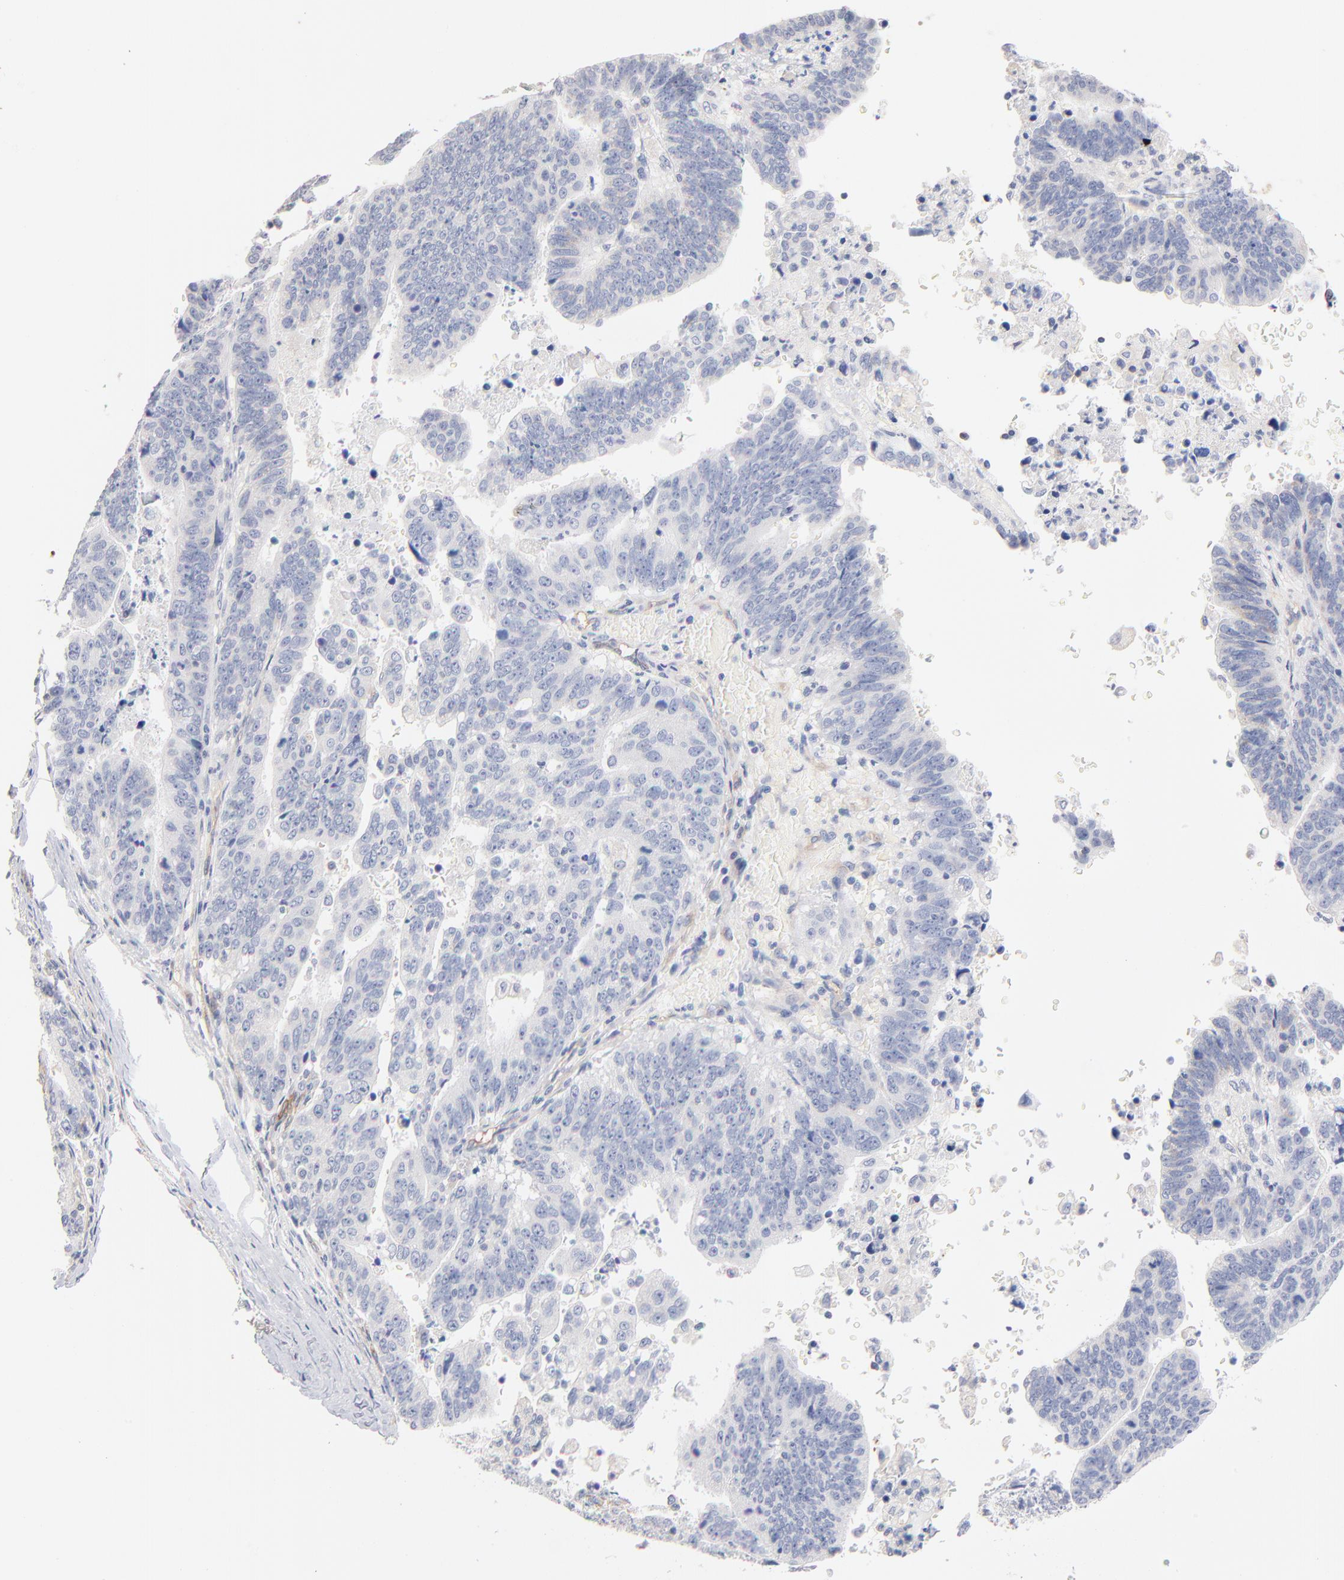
{"staining": {"intensity": "negative", "quantity": "none", "location": "none"}, "tissue": "stomach cancer", "cell_type": "Tumor cells", "image_type": "cancer", "snomed": [{"axis": "morphology", "description": "Adenocarcinoma, NOS"}, {"axis": "topography", "description": "Stomach, upper"}], "caption": "Photomicrograph shows no protein expression in tumor cells of stomach cancer (adenocarcinoma) tissue.", "gene": "ITGA8", "patient": {"sex": "female", "age": 50}}